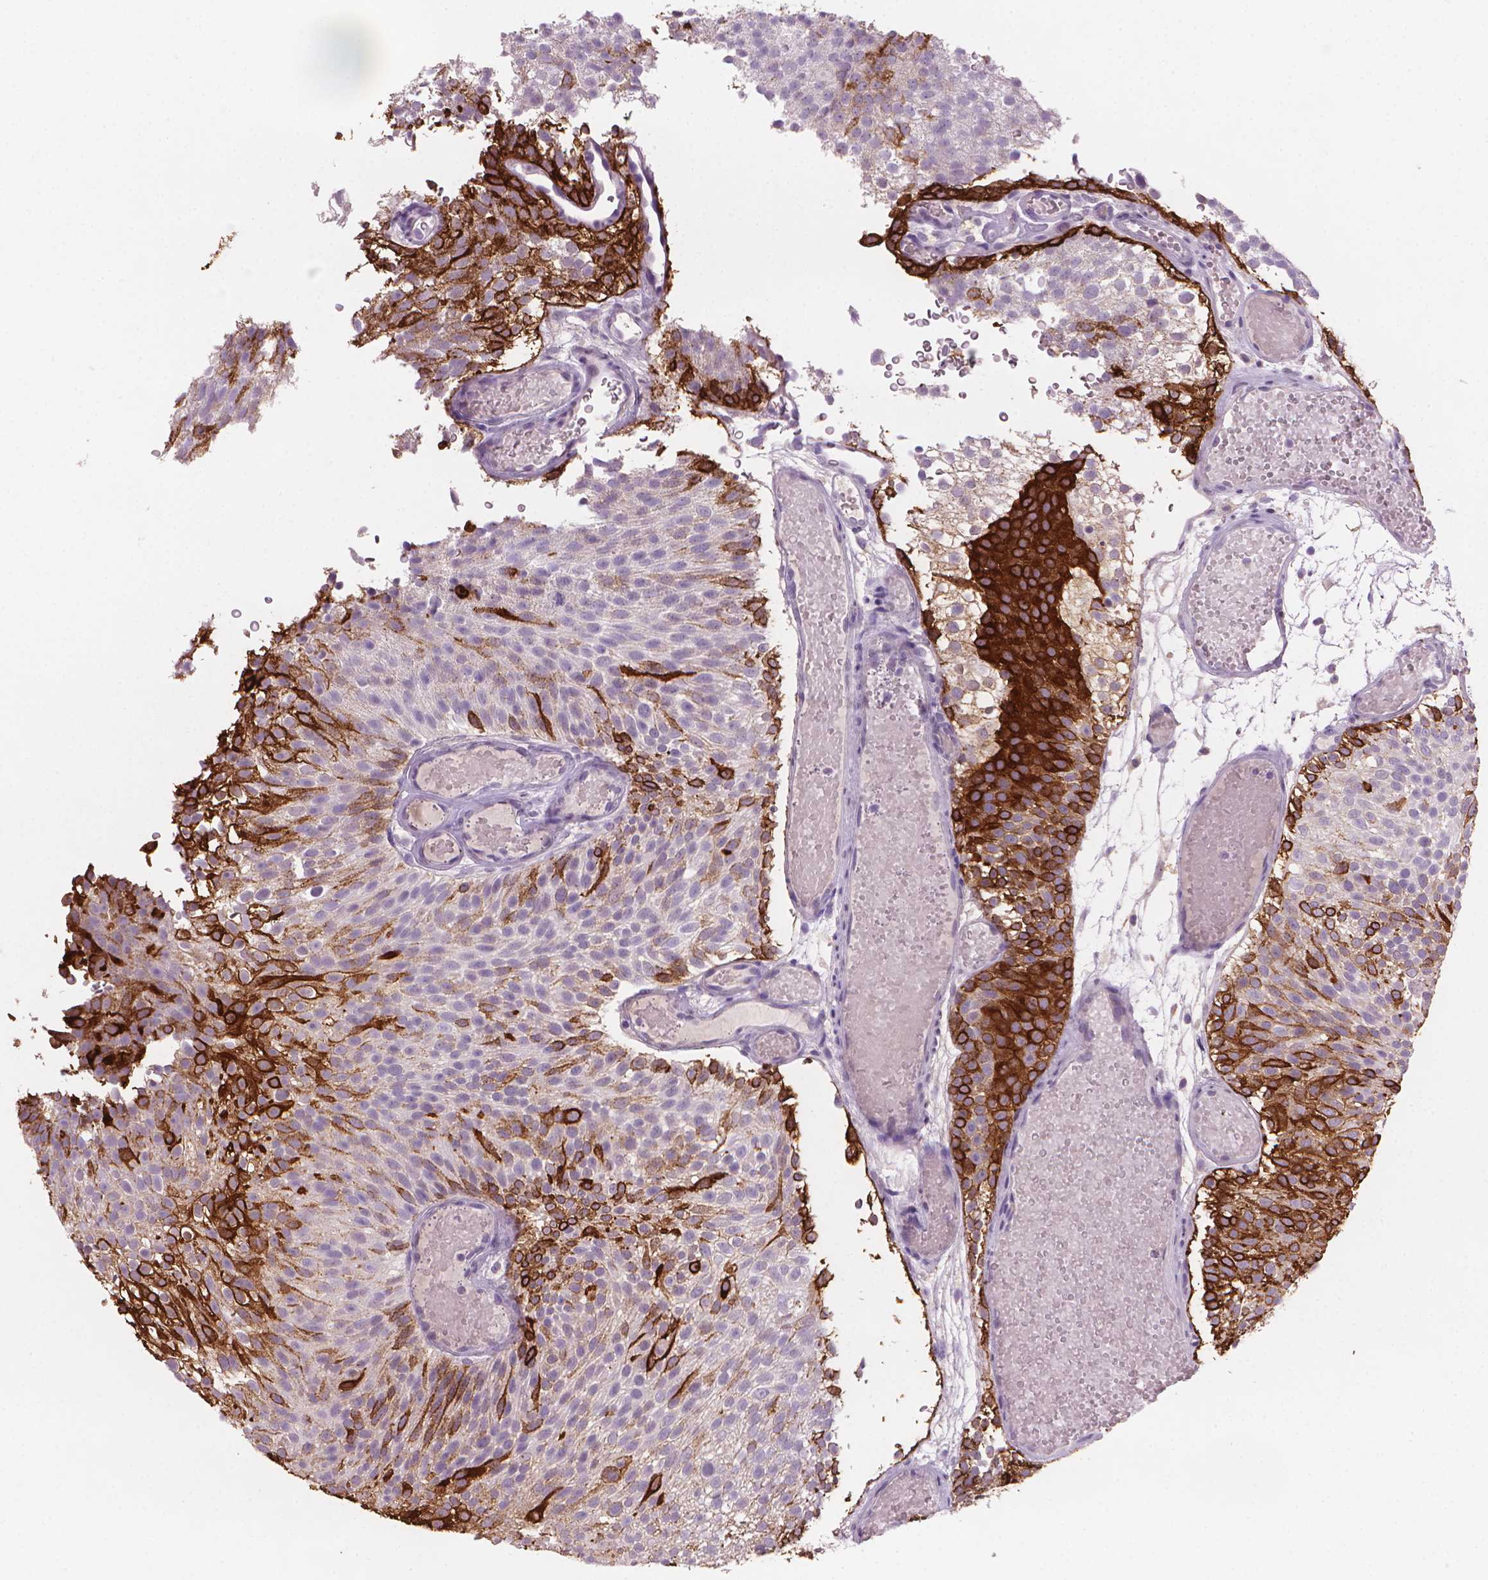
{"staining": {"intensity": "strong", "quantity": "<25%", "location": "cytoplasmic/membranous"}, "tissue": "urothelial cancer", "cell_type": "Tumor cells", "image_type": "cancer", "snomed": [{"axis": "morphology", "description": "Urothelial carcinoma, Low grade"}, {"axis": "topography", "description": "Urinary bladder"}], "caption": "Brown immunohistochemical staining in urothelial cancer demonstrates strong cytoplasmic/membranous staining in approximately <25% of tumor cells.", "gene": "MUC1", "patient": {"sex": "male", "age": 78}}